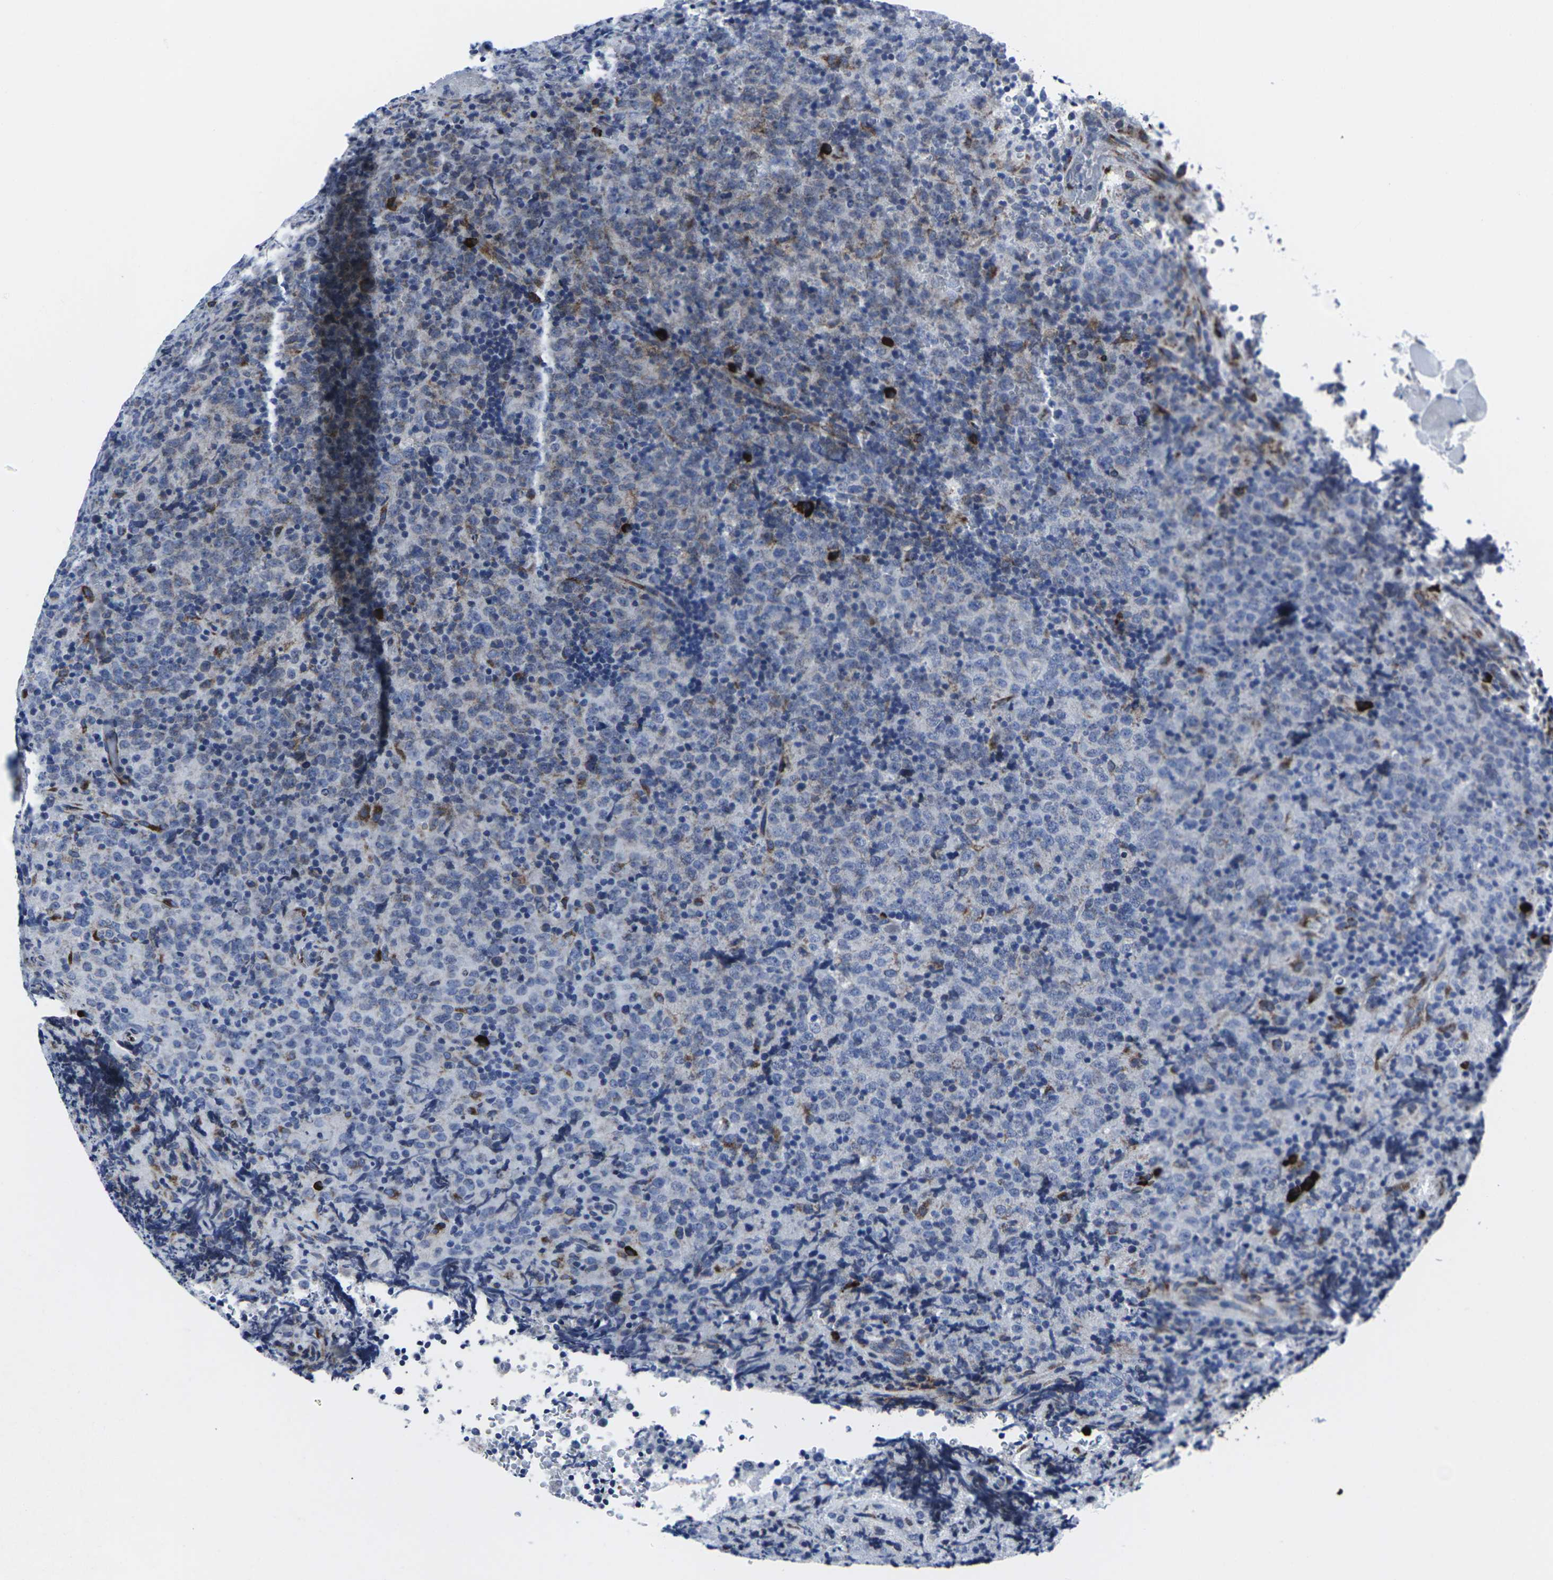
{"staining": {"intensity": "moderate", "quantity": "<25%", "location": "cytoplasmic/membranous"}, "tissue": "lymphoma", "cell_type": "Tumor cells", "image_type": "cancer", "snomed": [{"axis": "morphology", "description": "Malignant lymphoma, non-Hodgkin's type, High grade"}, {"axis": "topography", "description": "Tonsil"}], "caption": "Immunohistochemistry of lymphoma exhibits low levels of moderate cytoplasmic/membranous positivity in approximately <25% of tumor cells.", "gene": "RPN1", "patient": {"sex": "female", "age": 36}}